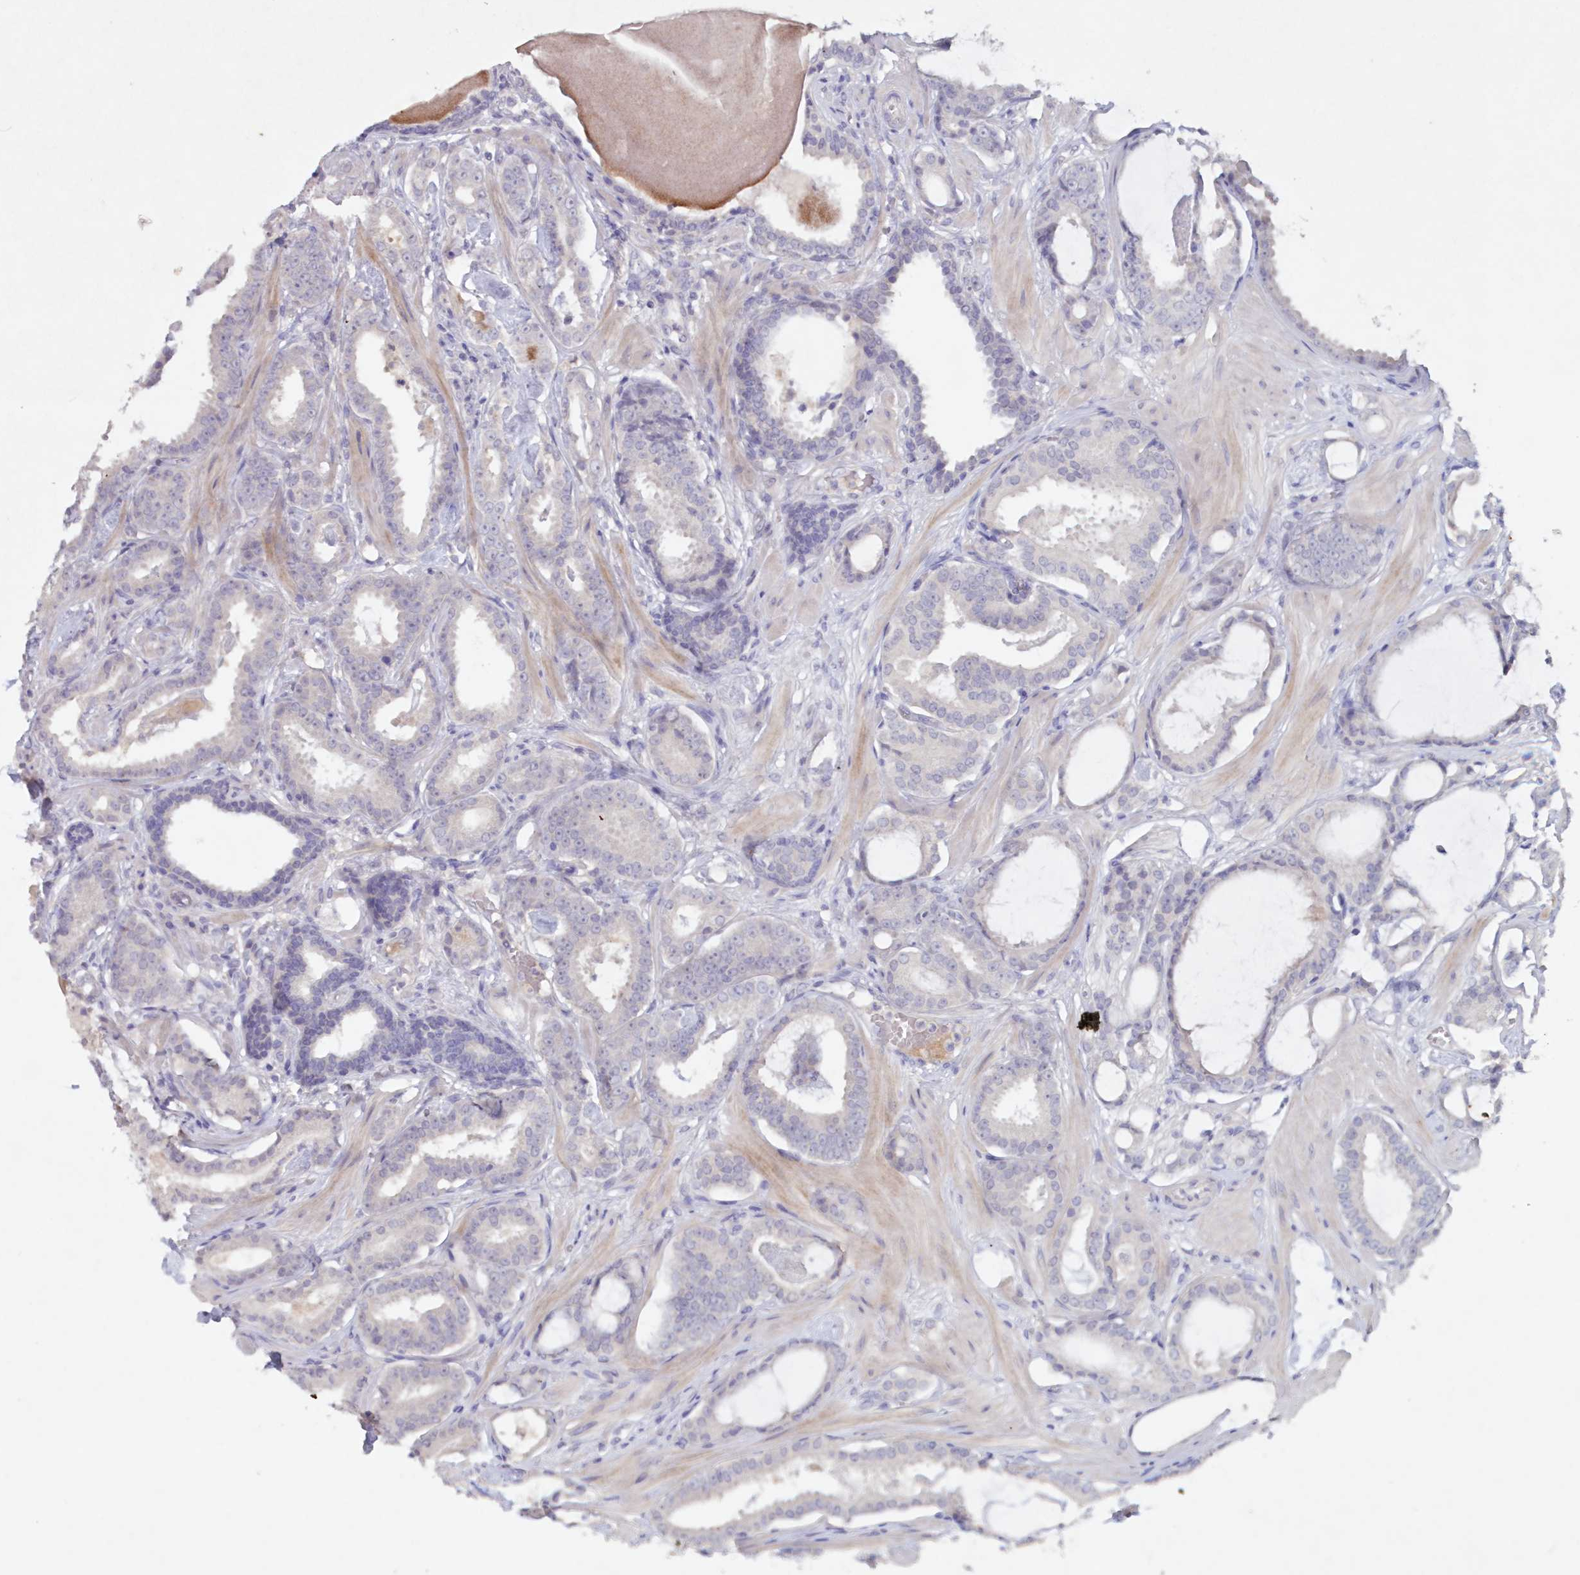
{"staining": {"intensity": "negative", "quantity": "none", "location": "none"}, "tissue": "prostate cancer", "cell_type": "Tumor cells", "image_type": "cancer", "snomed": [{"axis": "morphology", "description": "Adenocarcinoma, Low grade"}, {"axis": "topography", "description": "Prostate"}], "caption": "High power microscopy histopathology image of an immunohistochemistry (IHC) photomicrograph of prostate adenocarcinoma (low-grade), revealing no significant expression in tumor cells. Brightfield microscopy of IHC stained with DAB (brown) and hematoxylin (blue), captured at high magnification.", "gene": "GCKR", "patient": {"sex": "male", "age": 53}}